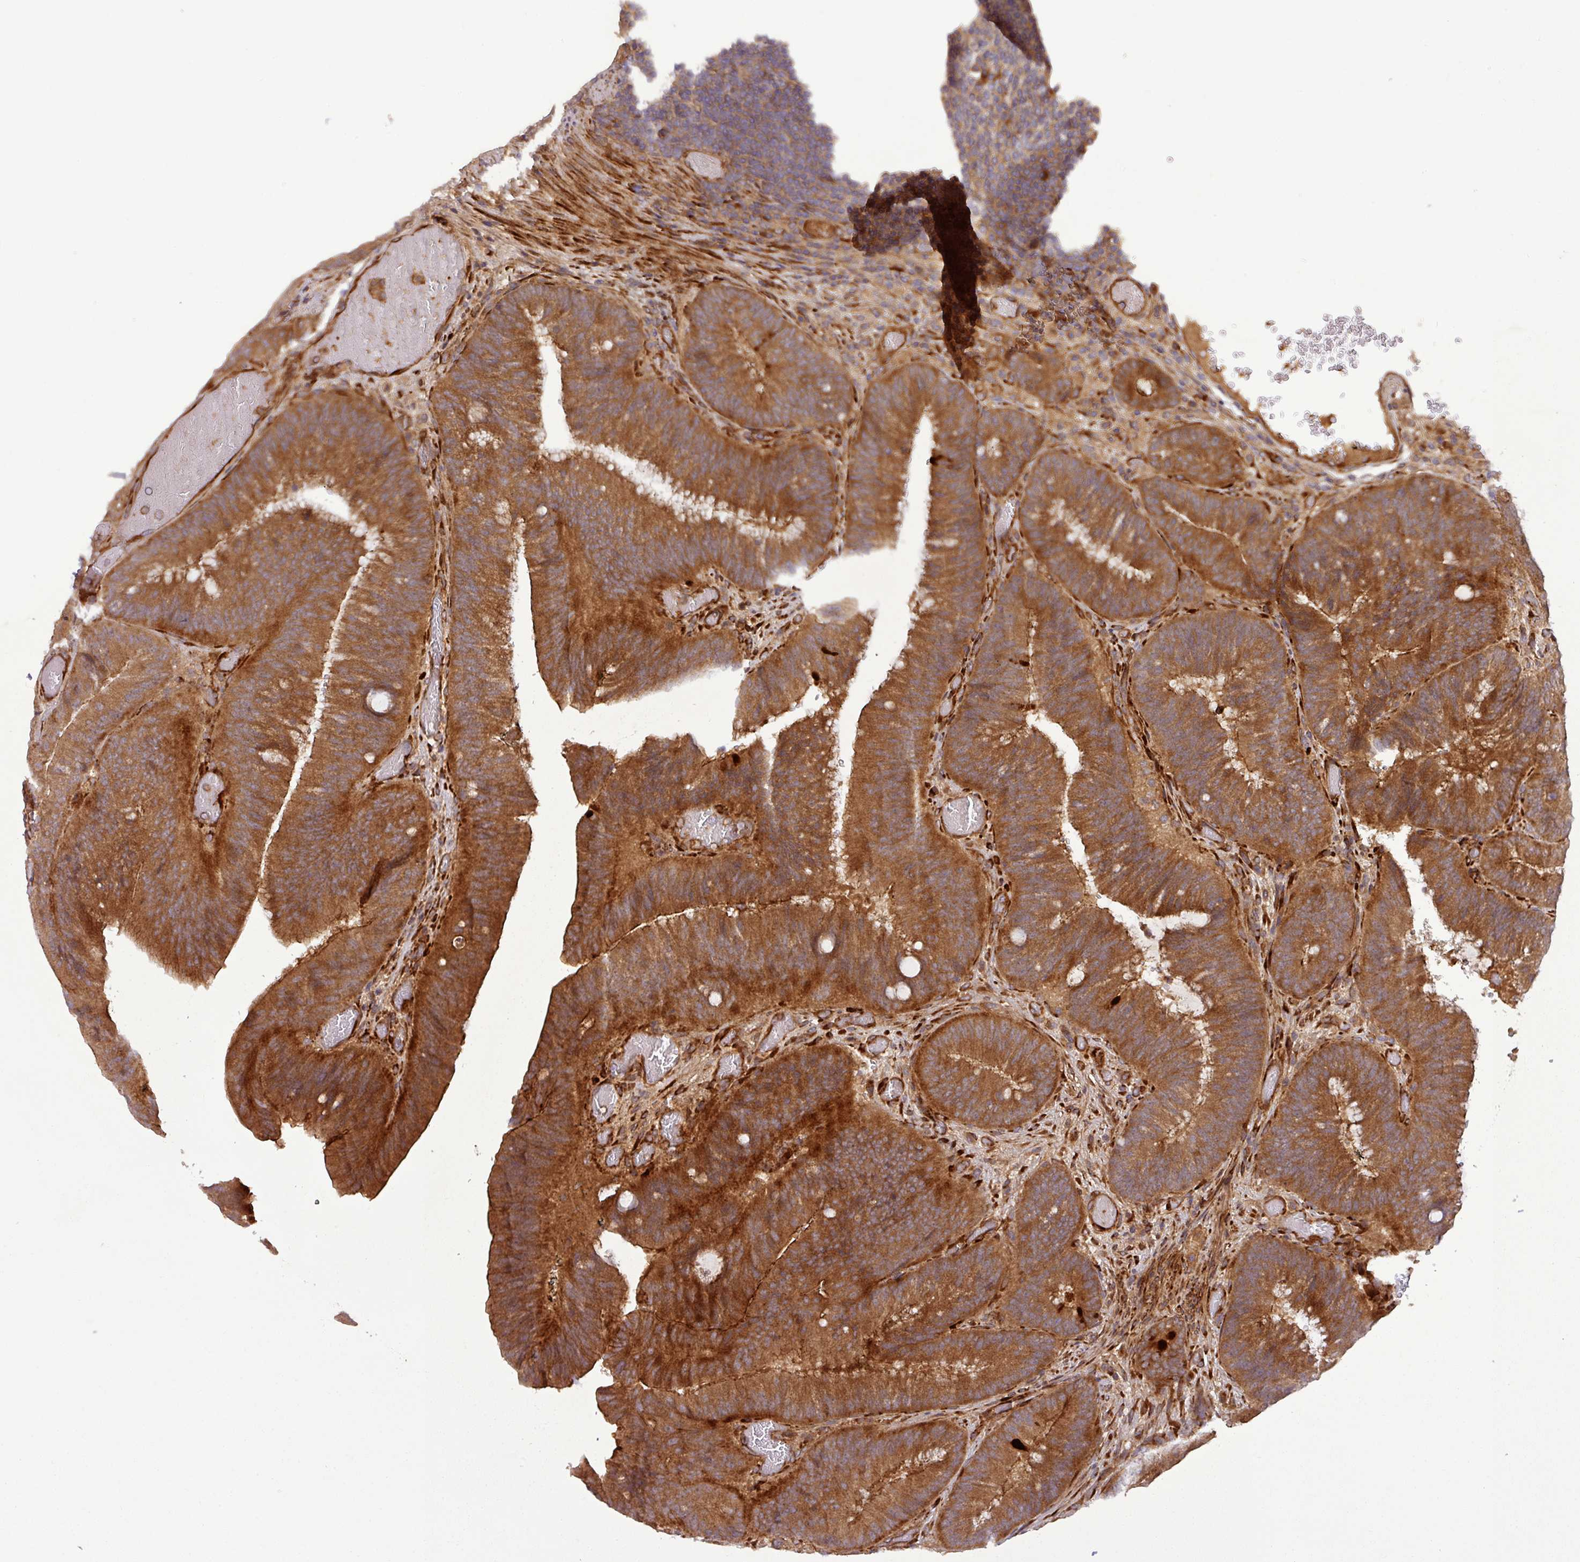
{"staining": {"intensity": "strong", "quantity": ">75%", "location": "cytoplasmic/membranous"}, "tissue": "colorectal cancer", "cell_type": "Tumor cells", "image_type": "cancer", "snomed": [{"axis": "morphology", "description": "Adenocarcinoma, NOS"}, {"axis": "topography", "description": "Colon"}], "caption": "This photomicrograph demonstrates IHC staining of adenocarcinoma (colorectal), with high strong cytoplasmic/membranous staining in approximately >75% of tumor cells.", "gene": "ART1", "patient": {"sex": "female", "age": 43}}